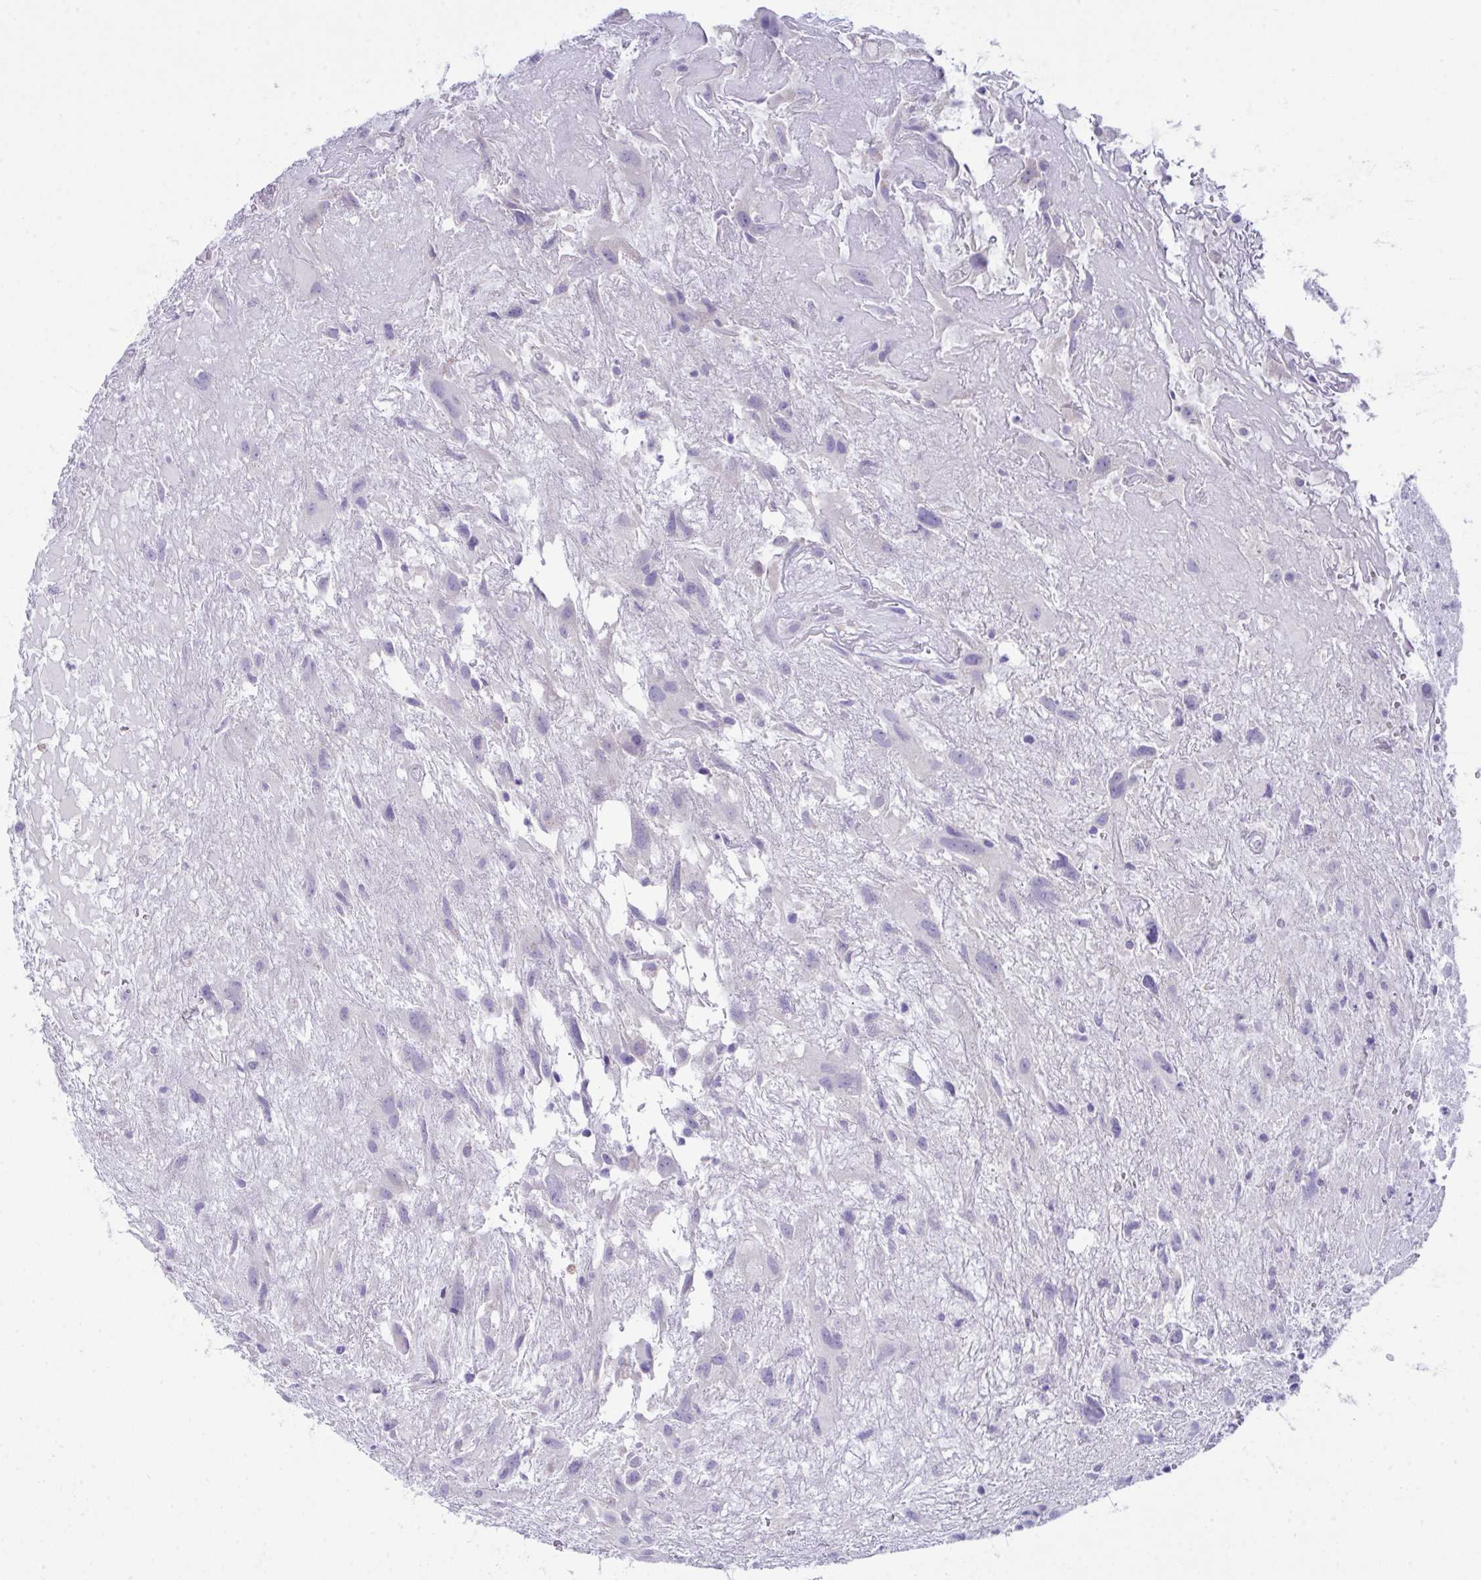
{"staining": {"intensity": "negative", "quantity": "none", "location": "none"}, "tissue": "glioma", "cell_type": "Tumor cells", "image_type": "cancer", "snomed": [{"axis": "morphology", "description": "Glioma, malignant, High grade"}, {"axis": "topography", "description": "Brain"}], "caption": "Human malignant glioma (high-grade) stained for a protein using IHC exhibits no positivity in tumor cells.", "gene": "GLB1L2", "patient": {"sex": "male", "age": 46}}